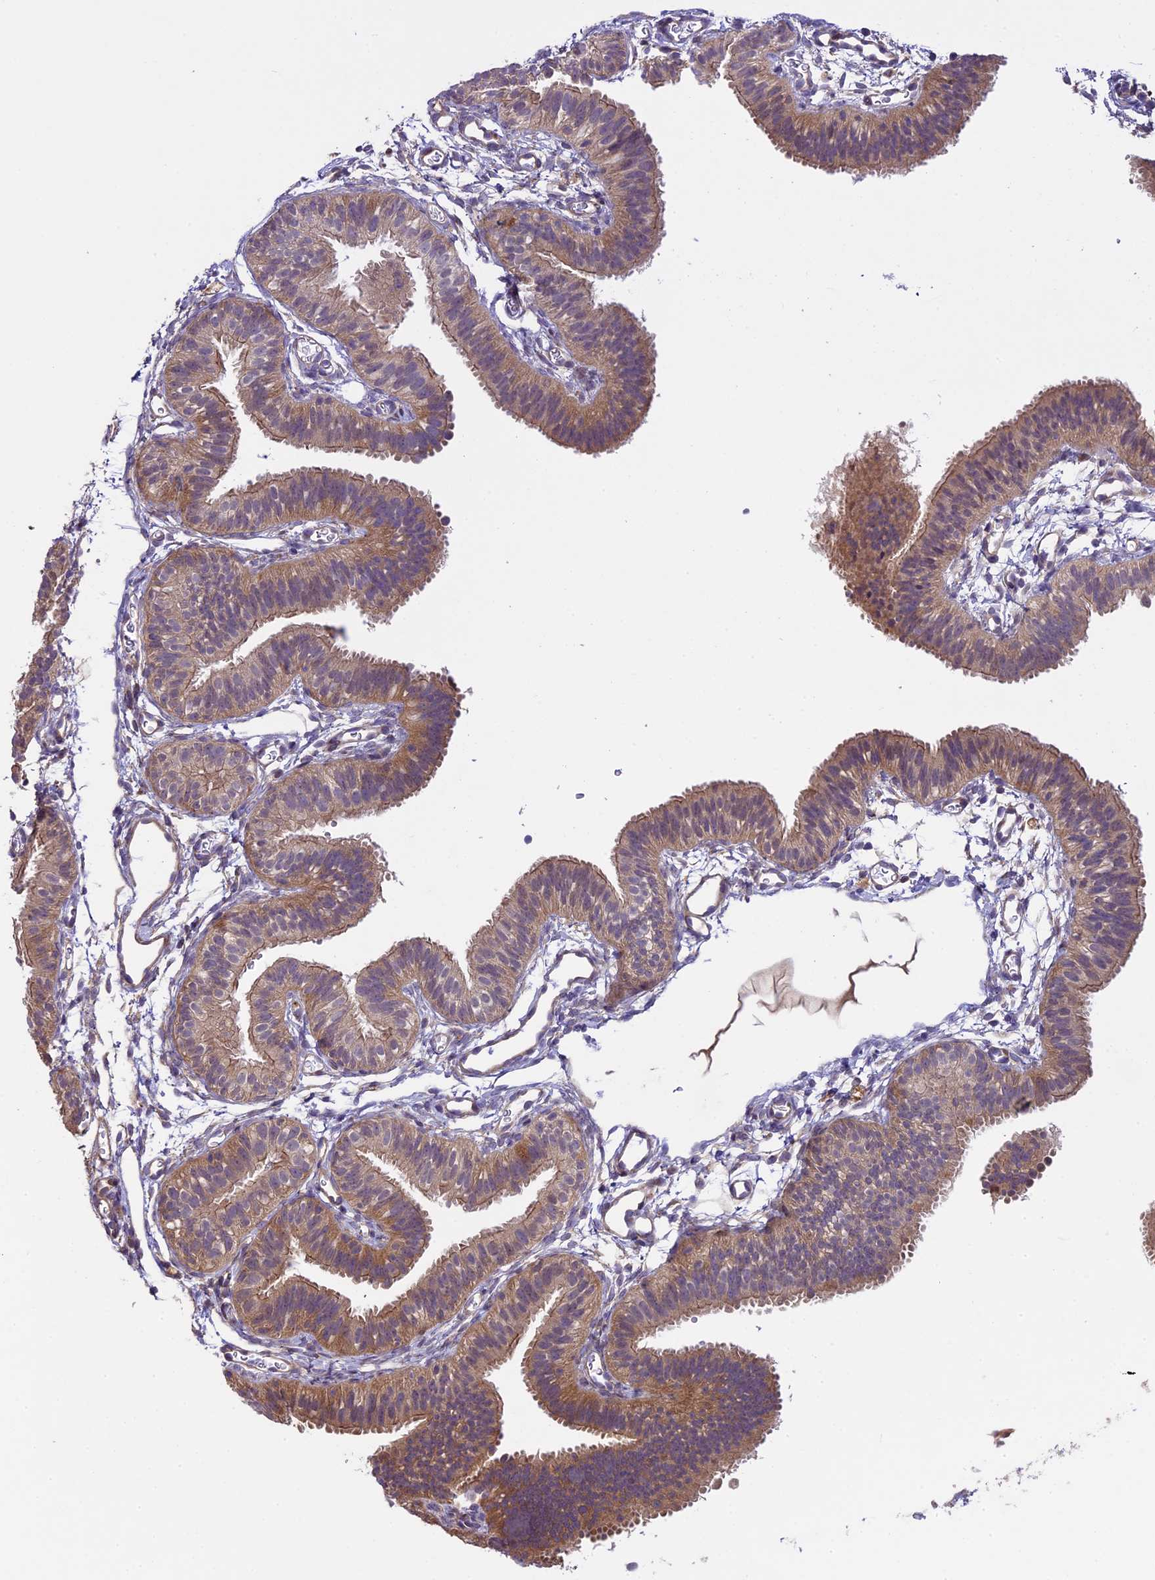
{"staining": {"intensity": "moderate", "quantity": "25%-75%", "location": "cytoplasmic/membranous"}, "tissue": "fallopian tube", "cell_type": "Glandular cells", "image_type": "normal", "snomed": [{"axis": "morphology", "description": "Normal tissue, NOS"}, {"axis": "topography", "description": "Fallopian tube"}], "caption": "Immunohistochemistry (IHC) (DAB) staining of unremarkable fallopian tube exhibits moderate cytoplasmic/membranous protein positivity in about 25%-75% of glandular cells.", "gene": "SPIRE1", "patient": {"sex": "female", "age": 35}}